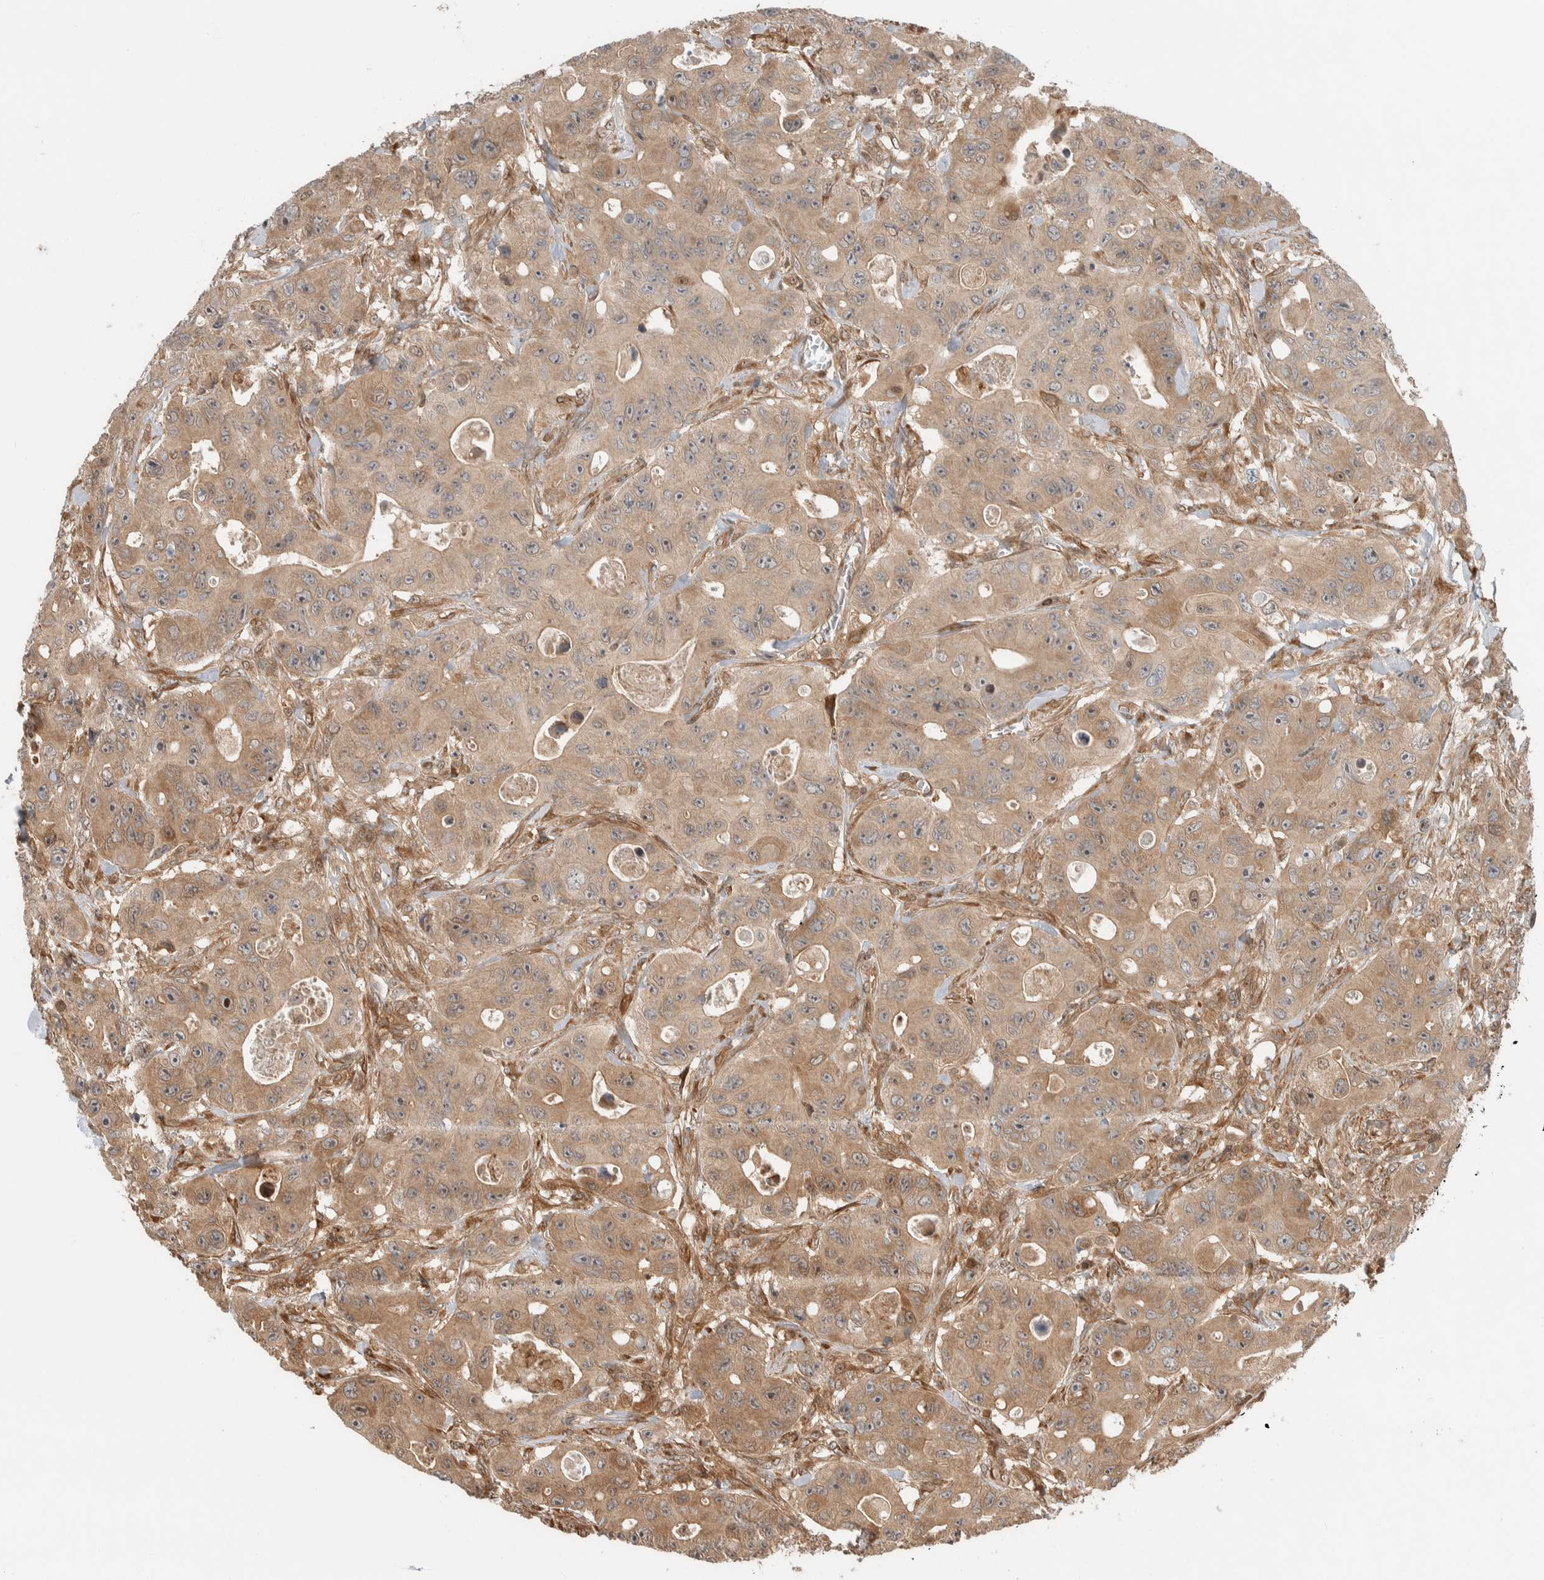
{"staining": {"intensity": "moderate", "quantity": ">75%", "location": "cytoplasmic/membranous"}, "tissue": "colorectal cancer", "cell_type": "Tumor cells", "image_type": "cancer", "snomed": [{"axis": "morphology", "description": "Adenocarcinoma, NOS"}, {"axis": "topography", "description": "Colon"}], "caption": "Immunohistochemistry (IHC) histopathology image of human colorectal cancer (adenocarcinoma) stained for a protein (brown), which displays medium levels of moderate cytoplasmic/membranous staining in about >75% of tumor cells.", "gene": "CNTROB", "patient": {"sex": "female", "age": 46}}